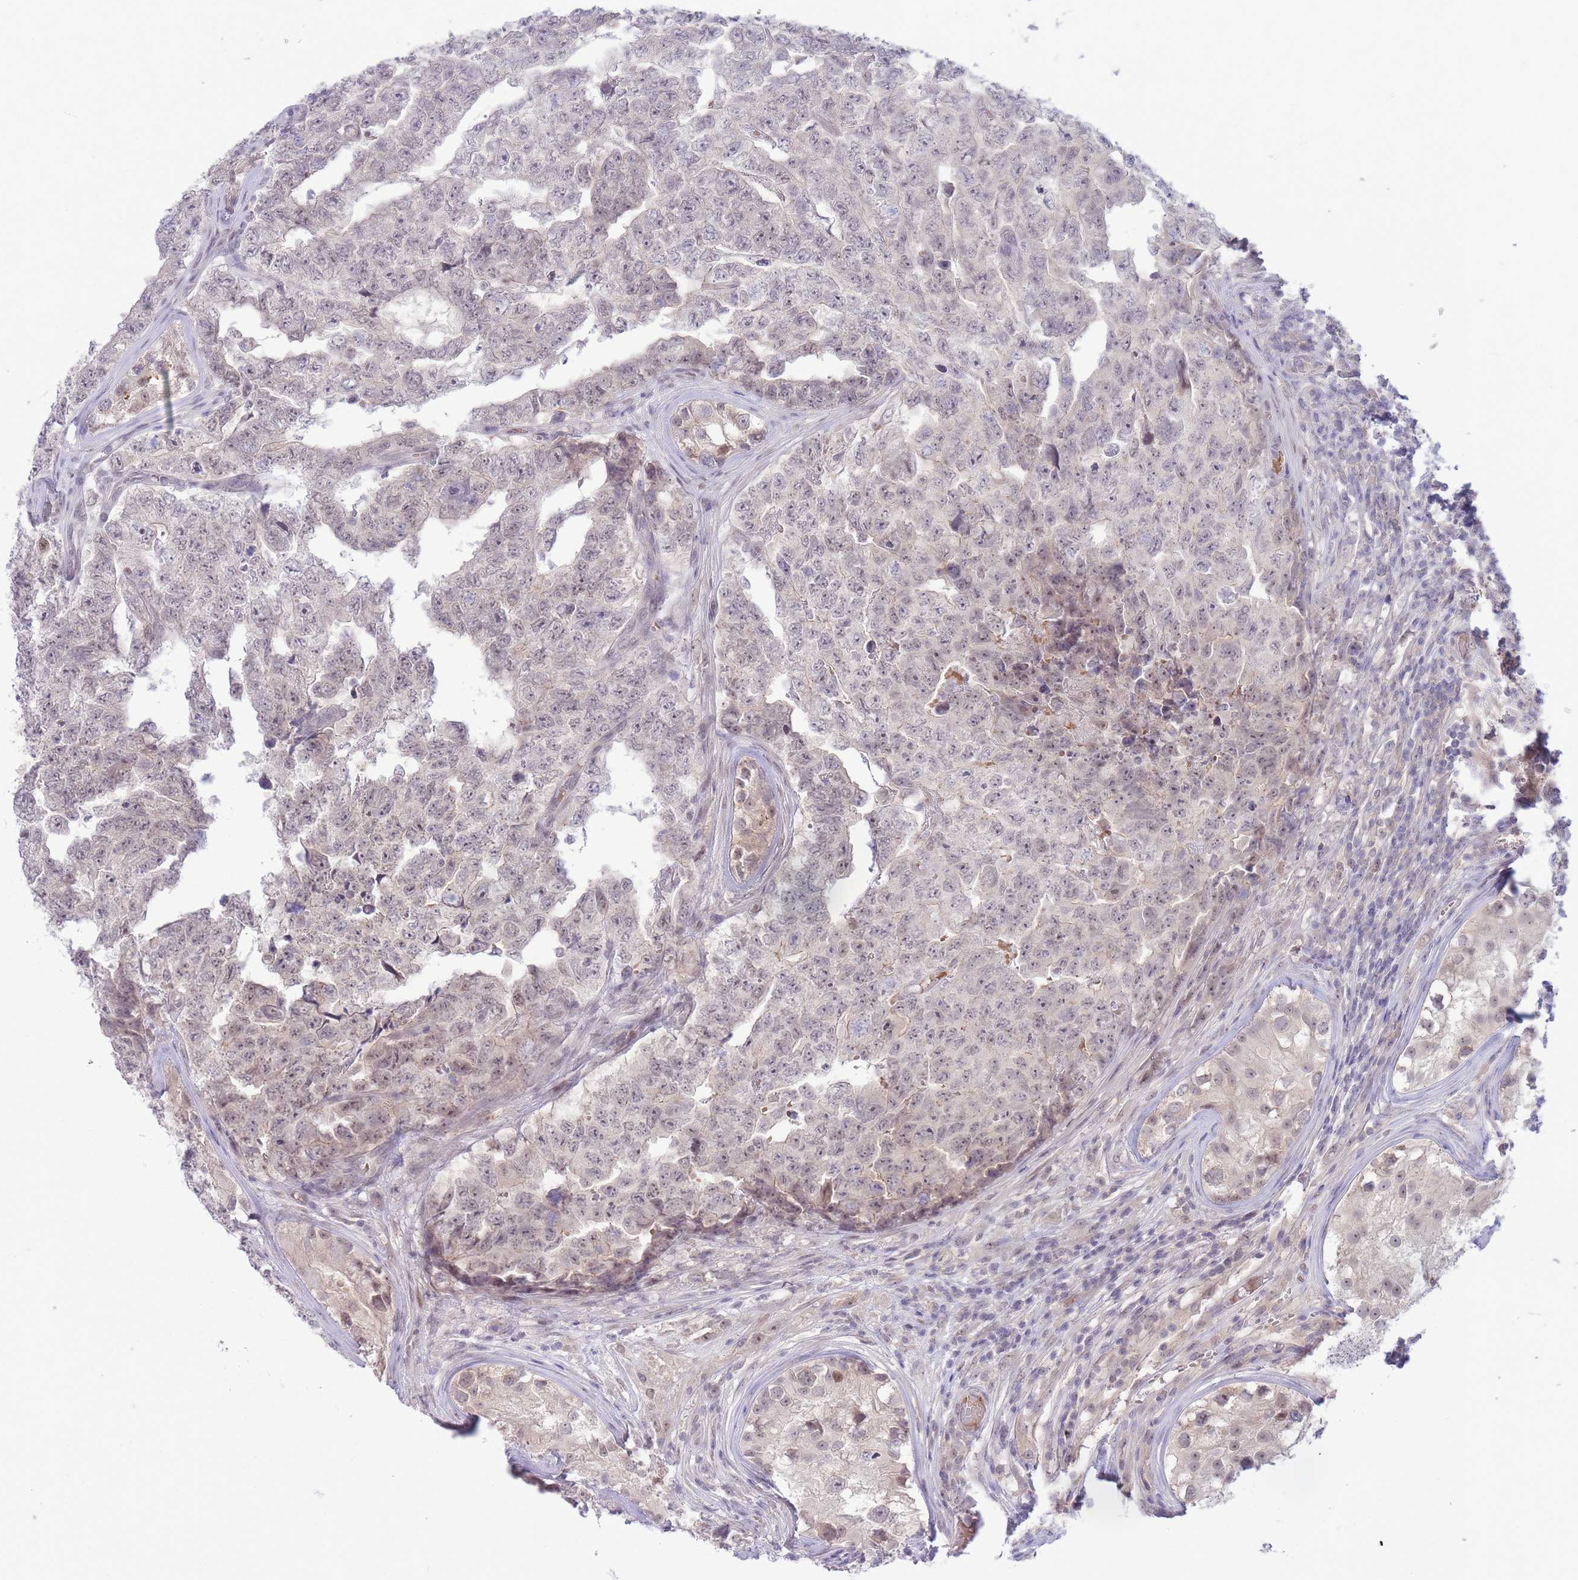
{"staining": {"intensity": "weak", "quantity": "25%-75%", "location": "nuclear"}, "tissue": "testis cancer", "cell_type": "Tumor cells", "image_type": "cancer", "snomed": [{"axis": "morphology", "description": "Carcinoma, Embryonal, NOS"}, {"axis": "topography", "description": "Testis"}], "caption": "Immunohistochemistry photomicrograph of human testis embryonal carcinoma stained for a protein (brown), which displays low levels of weak nuclear positivity in about 25%-75% of tumor cells.", "gene": "FBXO46", "patient": {"sex": "male", "age": 25}}